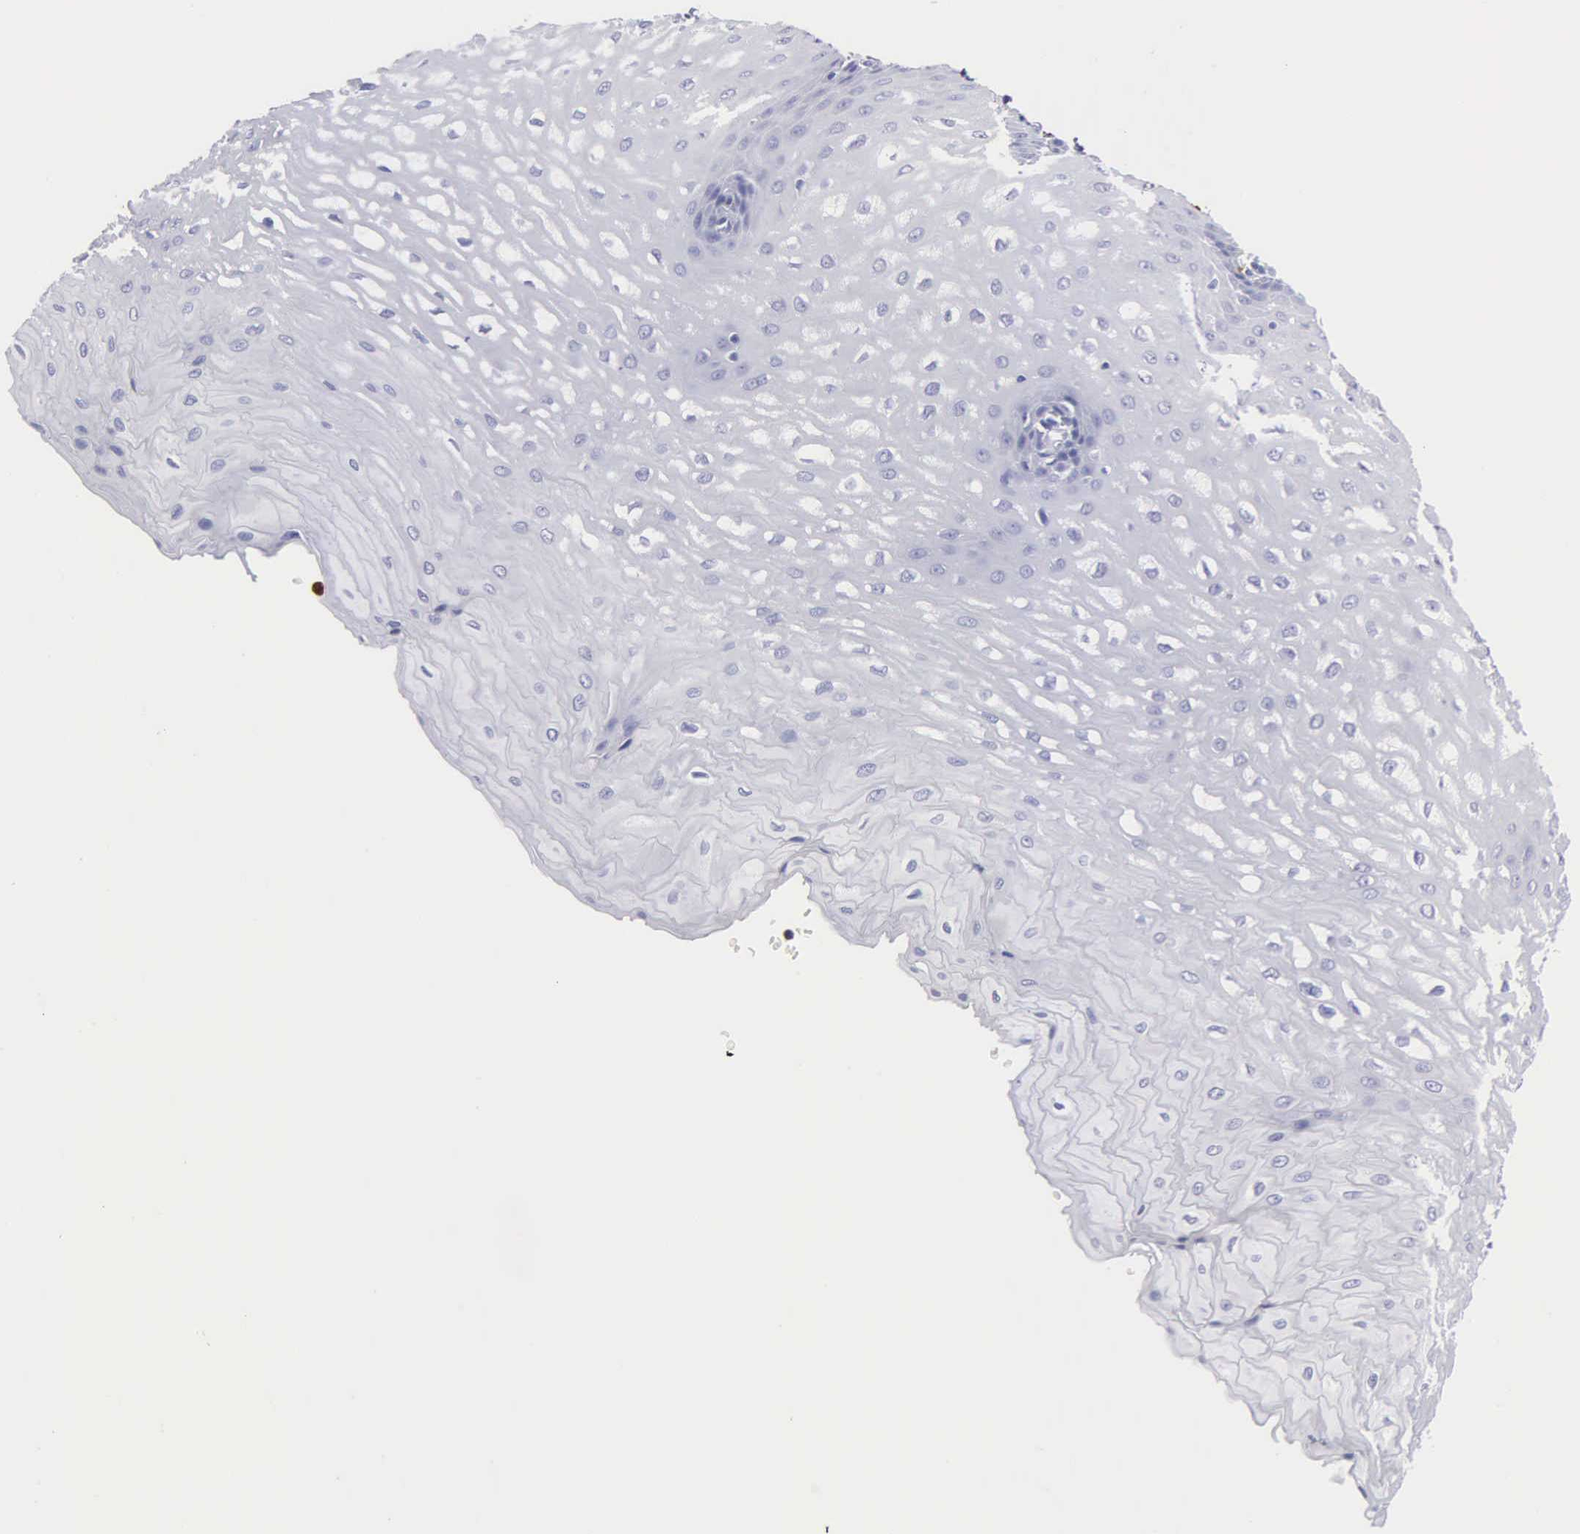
{"staining": {"intensity": "negative", "quantity": "none", "location": "none"}, "tissue": "esophagus", "cell_type": "Squamous epithelial cells", "image_type": "normal", "snomed": [{"axis": "morphology", "description": "Normal tissue, NOS"}, {"axis": "topography", "description": "Esophagus"}], "caption": "The micrograph shows no significant staining in squamous epithelial cells of esophagus. (DAB (3,3'-diaminobenzidine) IHC with hematoxylin counter stain).", "gene": "CTSG", "patient": {"sex": "male", "age": 70}}